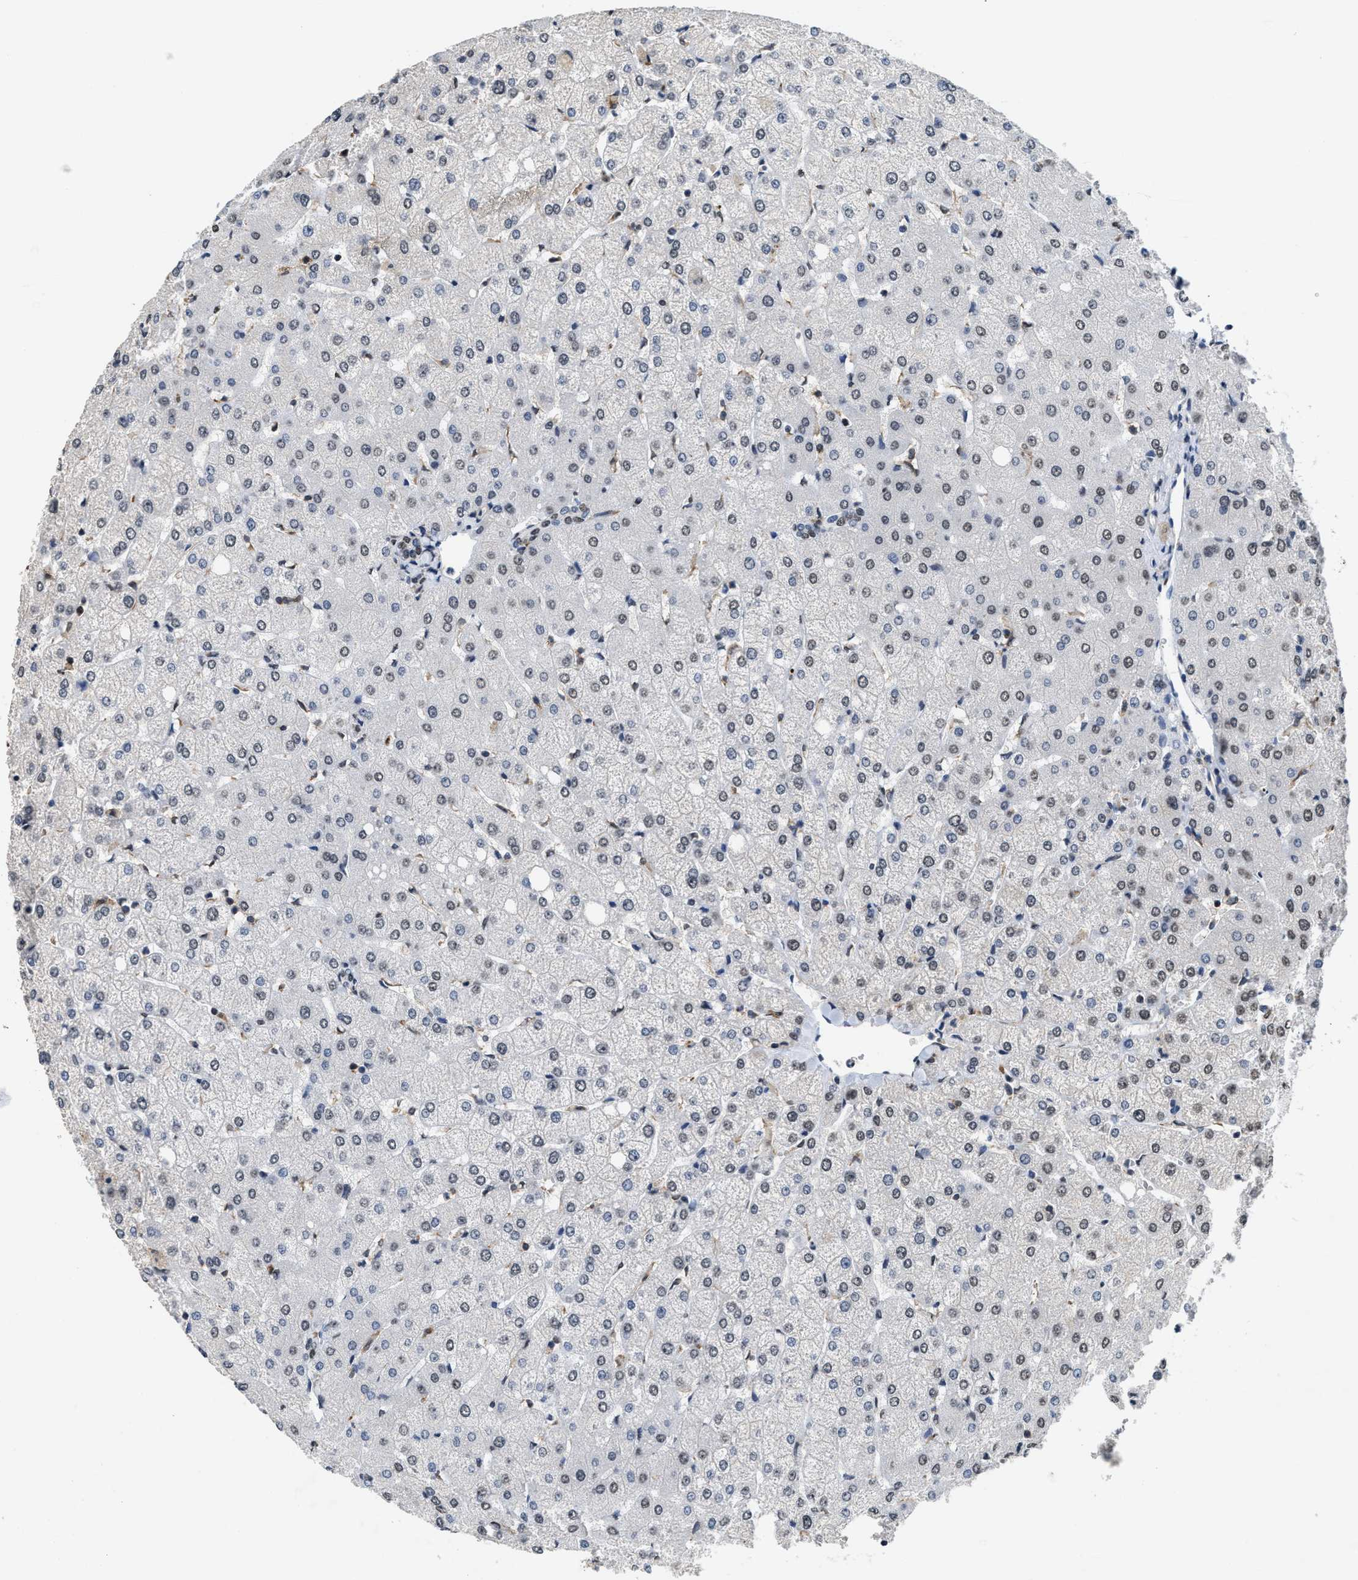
{"staining": {"intensity": "negative", "quantity": "none", "location": "none"}, "tissue": "liver", "cell_type": "Cholangiocytes", "image_type": "normal", "snomed": [{"axis": "morphology", "description": "Normal tissue, NOS"}, {"axis": "topography", "description": "Liver"}], "caption": "Image shows no protein positivity in cholangiocytes of benign liver.", "gene": "SUPT16H", "patient": {"sex": "female", "age": 54}}